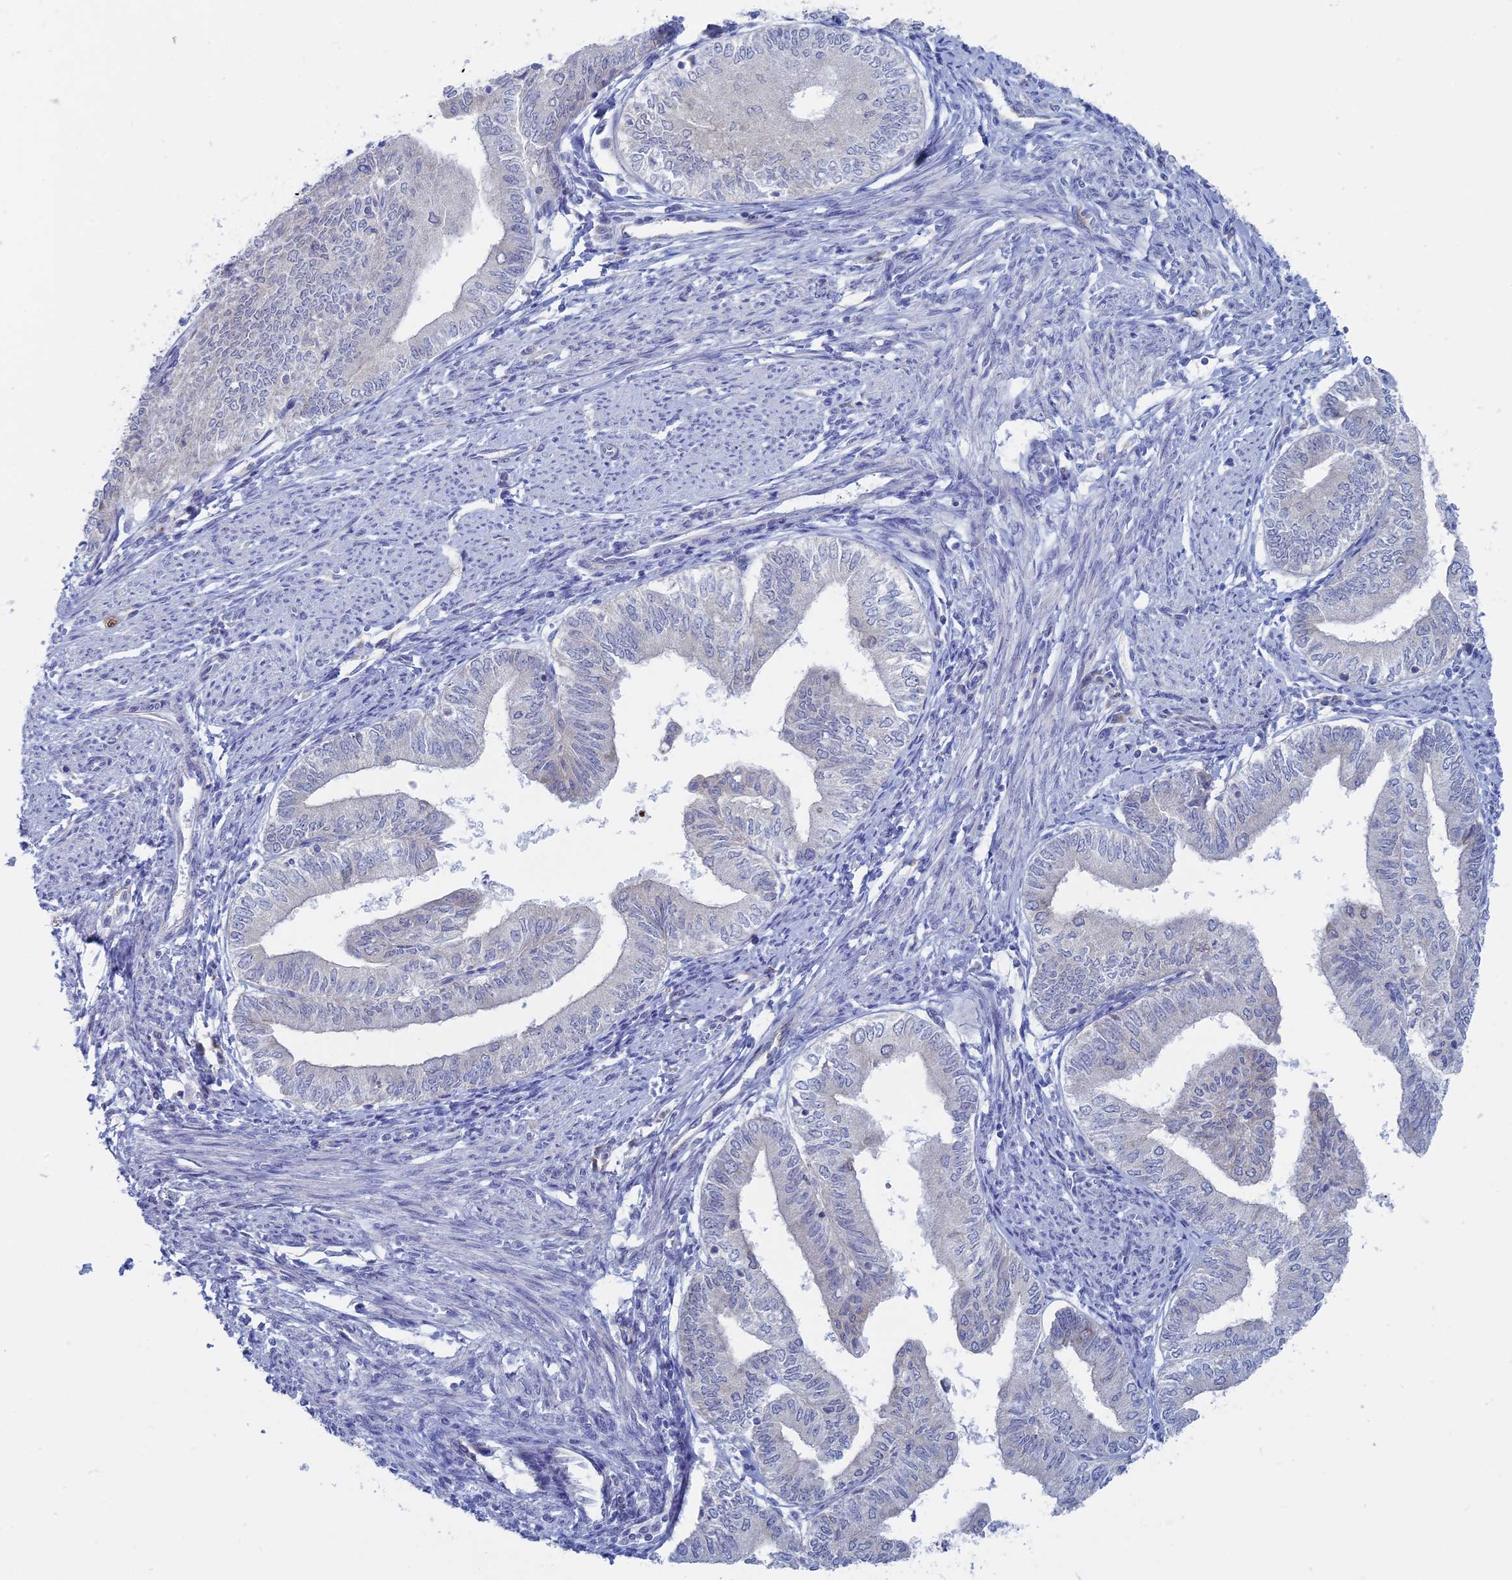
{"staining": {"intensity": "negative", "quantity": "none", "location": "none"}, "tissue": "endometrial cancer", "cell_type": "Tumor cells", "image_type": "cancer", "snomed": [{"axis": "morphology", "description": "Adenocarcinoma, NOS"}, {"axis": "topography", "description": "Endometrium"}], "caption": "A high-resolution histopathology image shows immunohistochemistry (IHC) staining of adenocarcinoma (endometrial), which displays no significant expression in tumor cells.", "gene": "TBC1D30", "patient": {"sex": "female", "age": 66}}